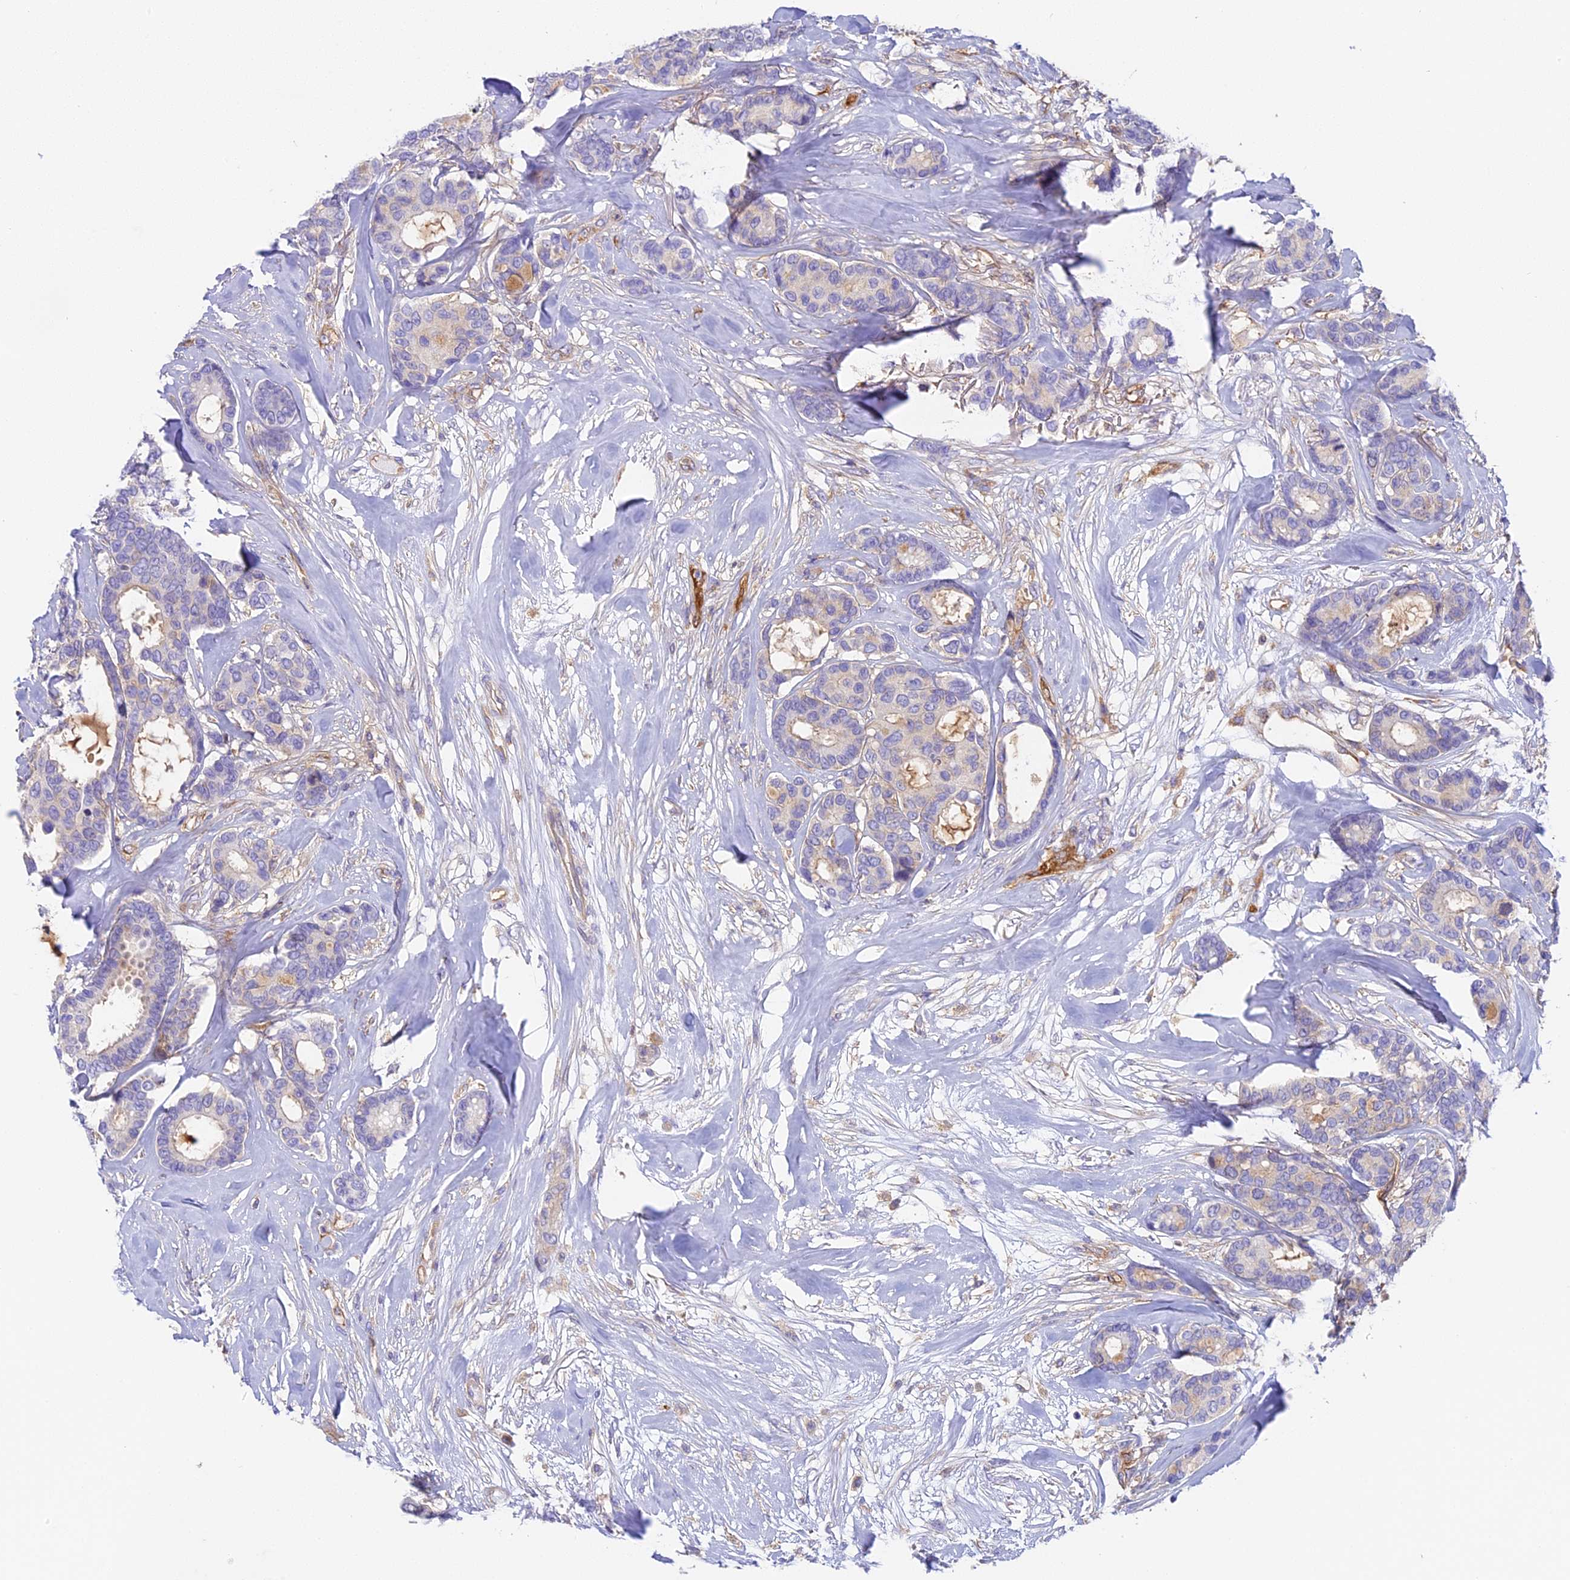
{"staining": {"intensity": "weak", "quantity": "<25%", "location": "cytoplasmic/membranous"}, "tissue": "breast cancer", "cell_type": "Tumor cells", "image_type": "cancer", "snomed": [{"axis": "morphology", "description": "Duct carcinoma"}, {"axis": "topography", "description": "Breast"}], "caption": "DAB immunohistochemical staining of human breast cancer (infiltrating ductal carcinoma) exhibits no significant expression in tumor cells.", "gene": "HOMER3", "patient": {"sex": "female", "age": 87}}